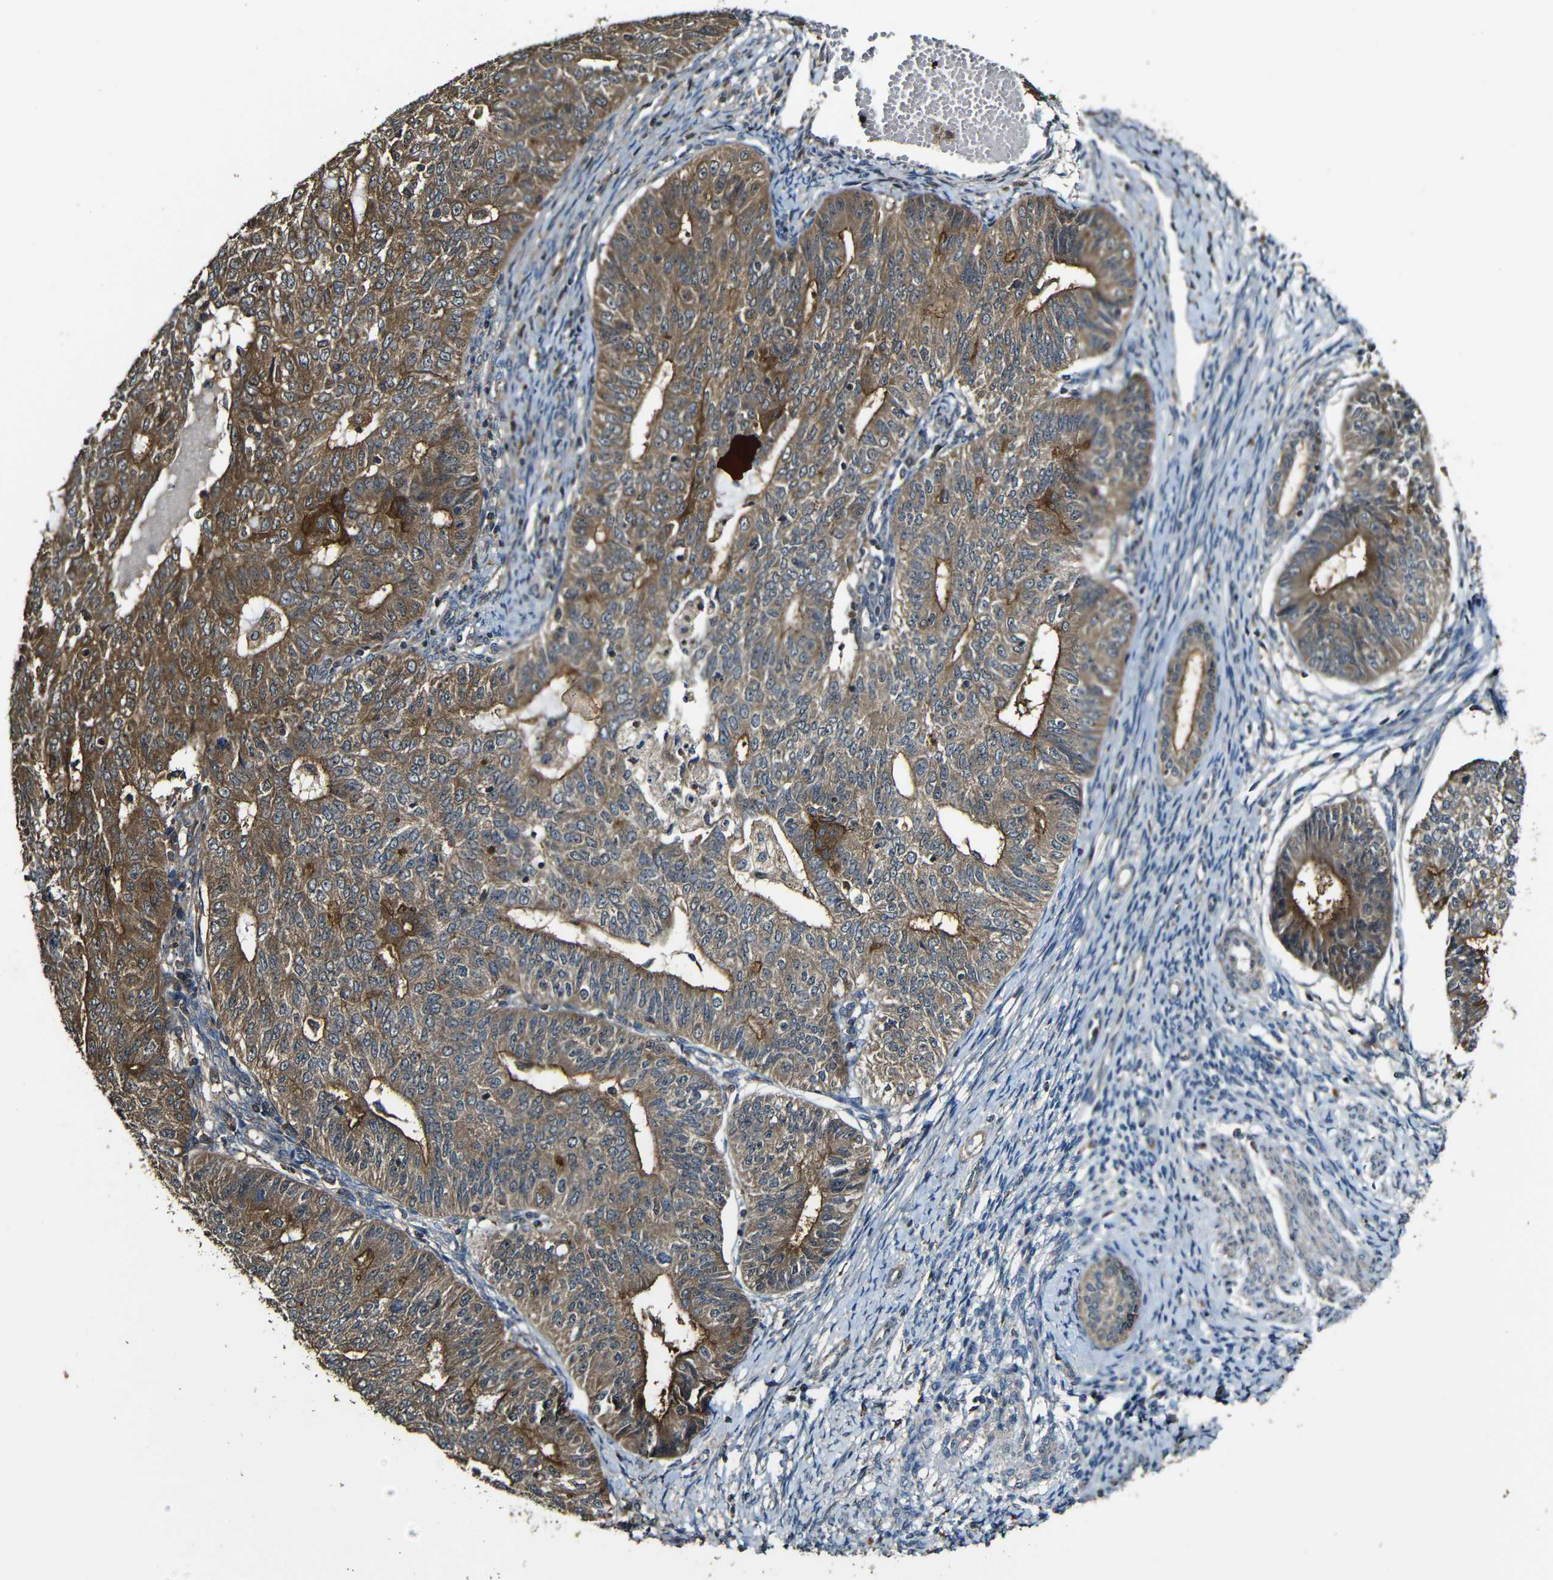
{"staining": {"intensity": "strong", "quantity": ">75%", "location": "cytoplasmic/membranous"}, "tissue": "endometrial cancer", "cell_type": "Tumor cells", "image_type": "cancer", "snomed": [{"axis": "morphology", "description": "Adenocarcinoma, NOS"}, {"axis": "topography", "description": "Endometrium"}], "caption": "Protein expression analysis of human endometrial cancer reveals strong cytoplasmic/membranous staining in about >75% of tumor cells. (IHC, brightfield microscopy, high magnification).", "gene": "CASP8", "patient": {"sex": "female", "age": 32}}